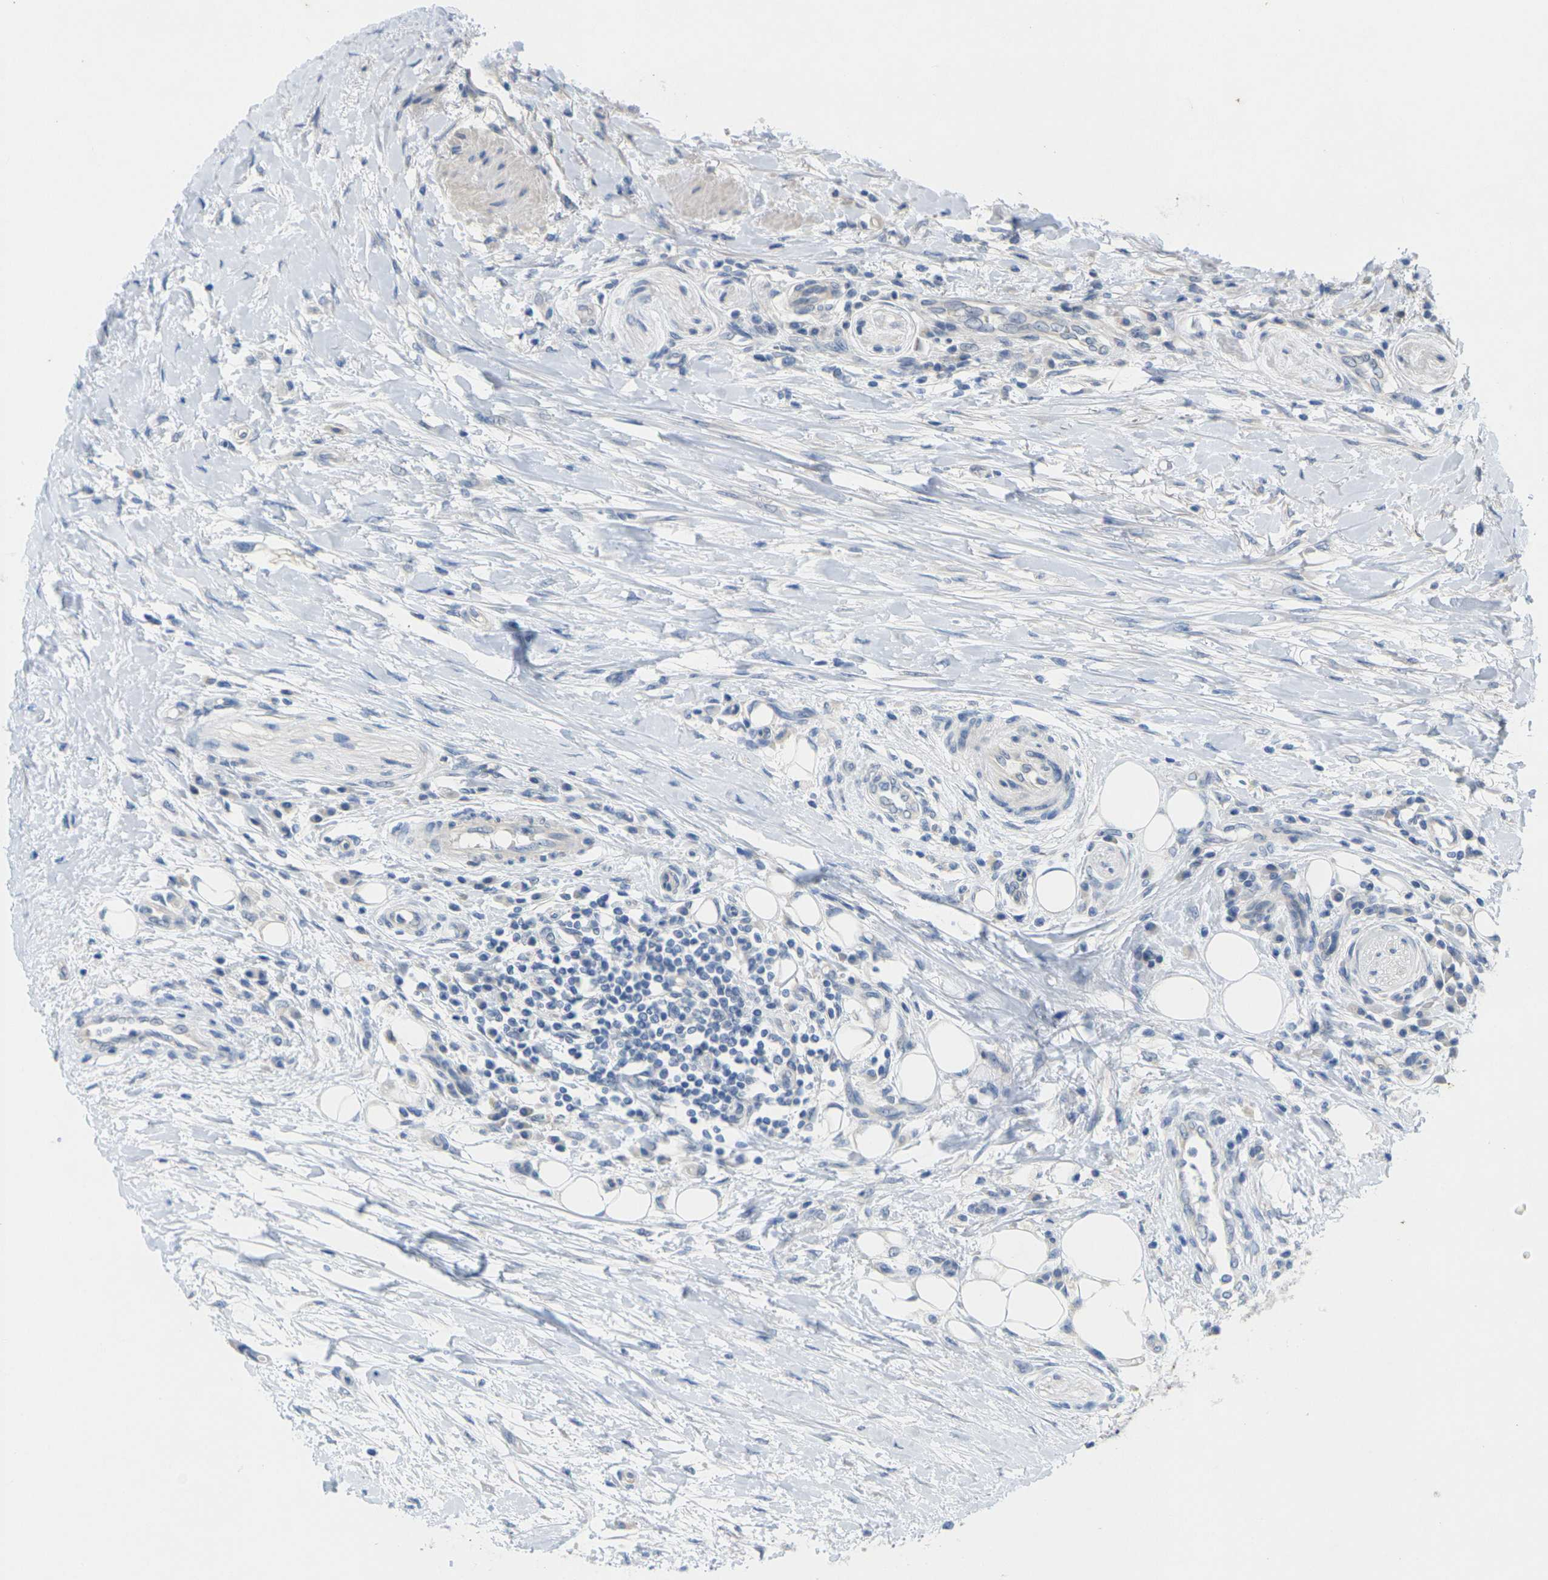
{"staining": {"intensity": "negative", "quantity": "none", "location": "none"}, "tissue": "urothelial cancer", "cell_type": "Tumor cells", "image_type": "cancer", "snomed": [{"axis": "morphology", "description": "Urothelial carcinoma, High grade"}, {"axis": "topography", "description": "Urinary bladder"}], "caption": "An image of urothelial carcinoma (high-grade) stained for a protein exhibits no brown staining in tumor cells.", "gene": "TNNI3", "patient": {"sex": "female", "age": 56}}